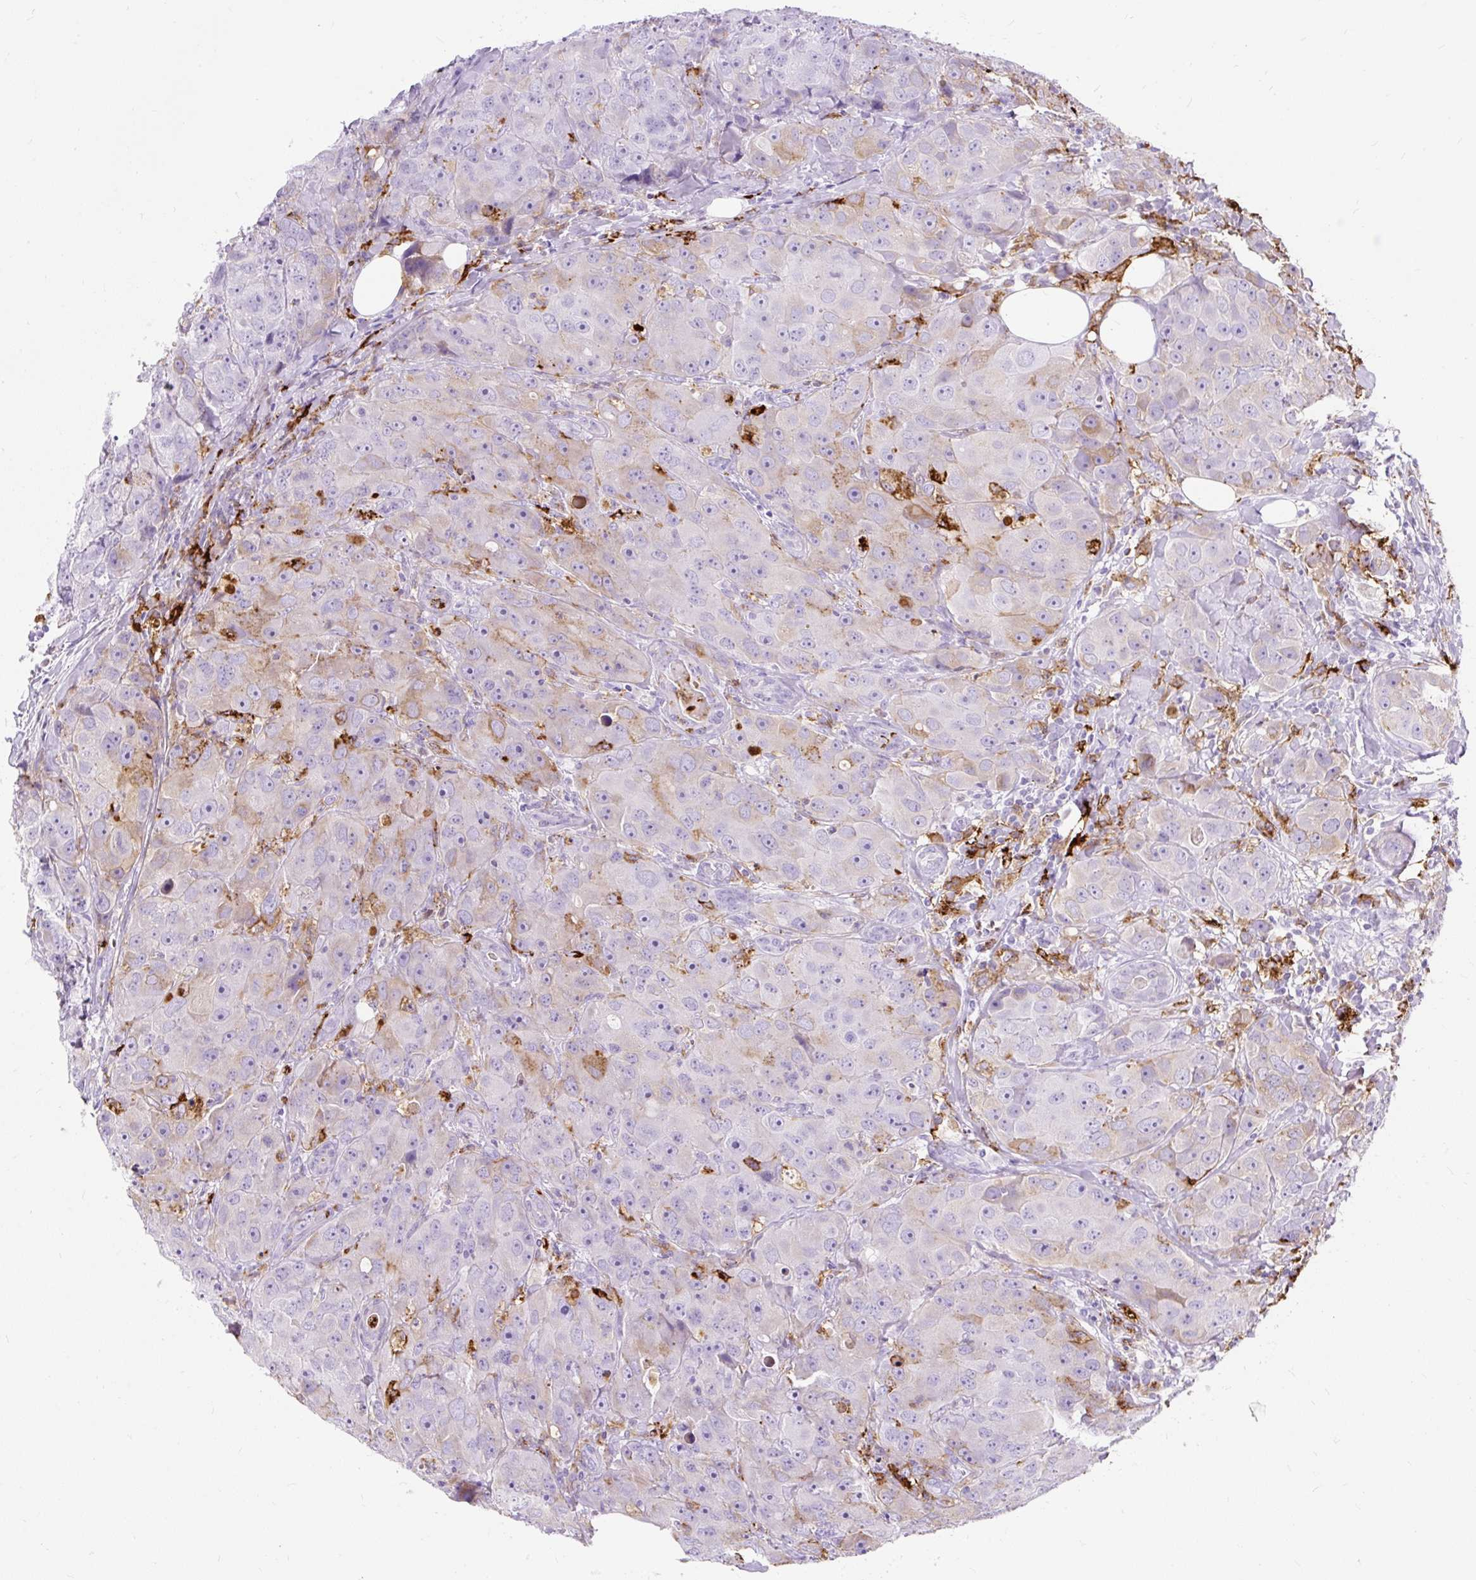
{"staining": {"intensity": "moderate", "quantity": "<25%", "location": "cytoplasmic/membranous"}, "tissue": "breast cancer", "cell_type": "Tumor cells", "image_type": "cancer", "snomed": [{"axis": "morphology", "description": "Duct carcinoma"}, {"axis": "topography", "description": "Breast"}], "caption": "Immunohistochemical staining of invasive ductal carcinoma (breast) displays moderate cytoplasmic/membranous protein staining in approximately <25% of tumor cells.", "gene": "HLA-DRA", "patient": {"sex": "female", "age": 43}}